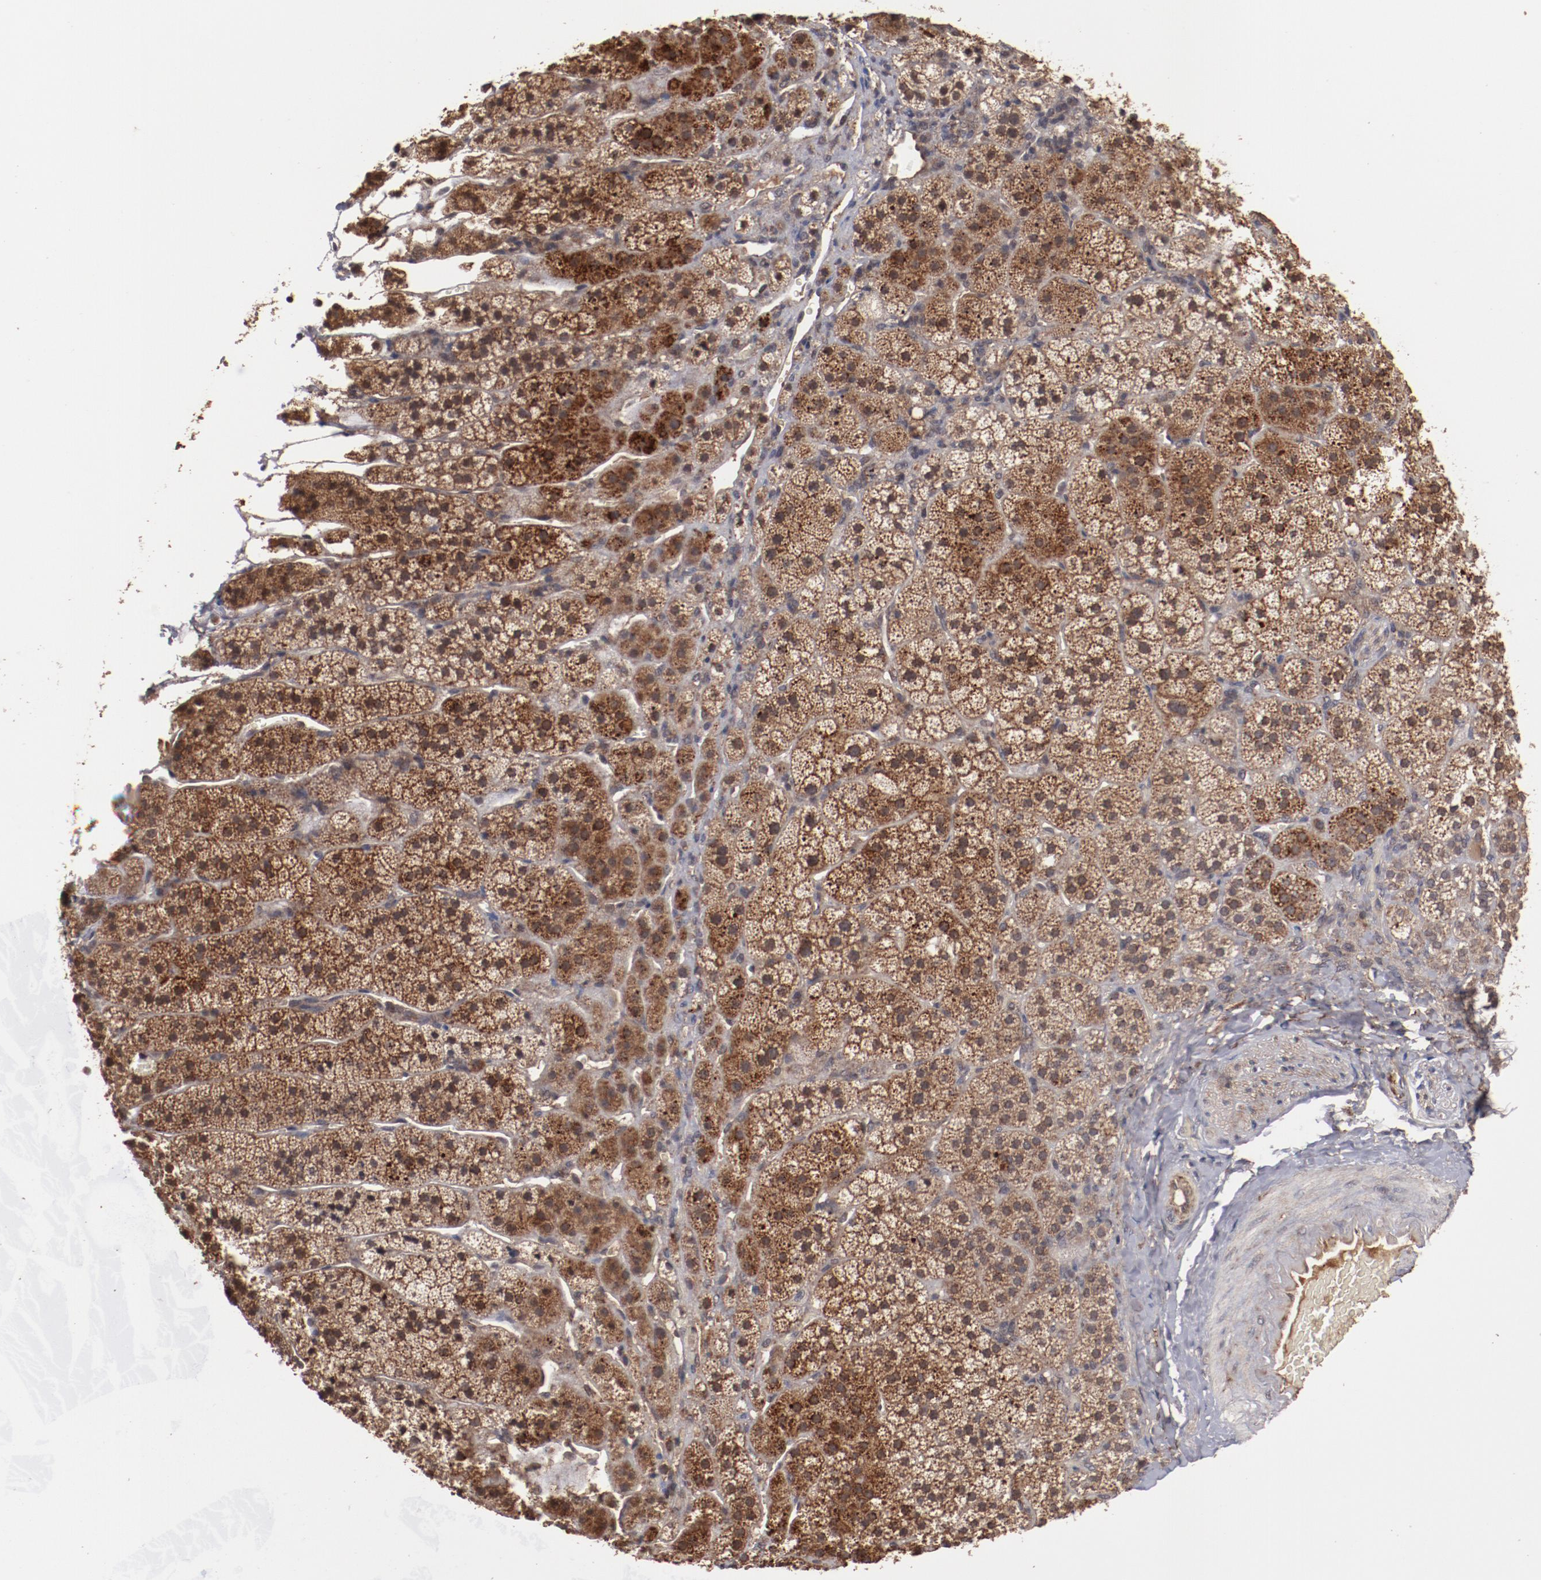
{"staining": {"intensity": "strong", "quantity": ">75%", "location": "cytoplasmic/membranous"}, "tissue": "adrenal gland", "cell_type": "Glandular cells", "image_type": "normal", "snomed": [{"axis": "morphology", "description": "Normal tissue, NOS"}, {"axis": "topography", "description": "Adrenal gland"}], "caption": "Glandular cells show strong cytoplasmic/membranous positivity in about >75% of cells in normal adrenal gland.", "gene": "TENM1", "patient": {"sex": "female", "age": 44}}